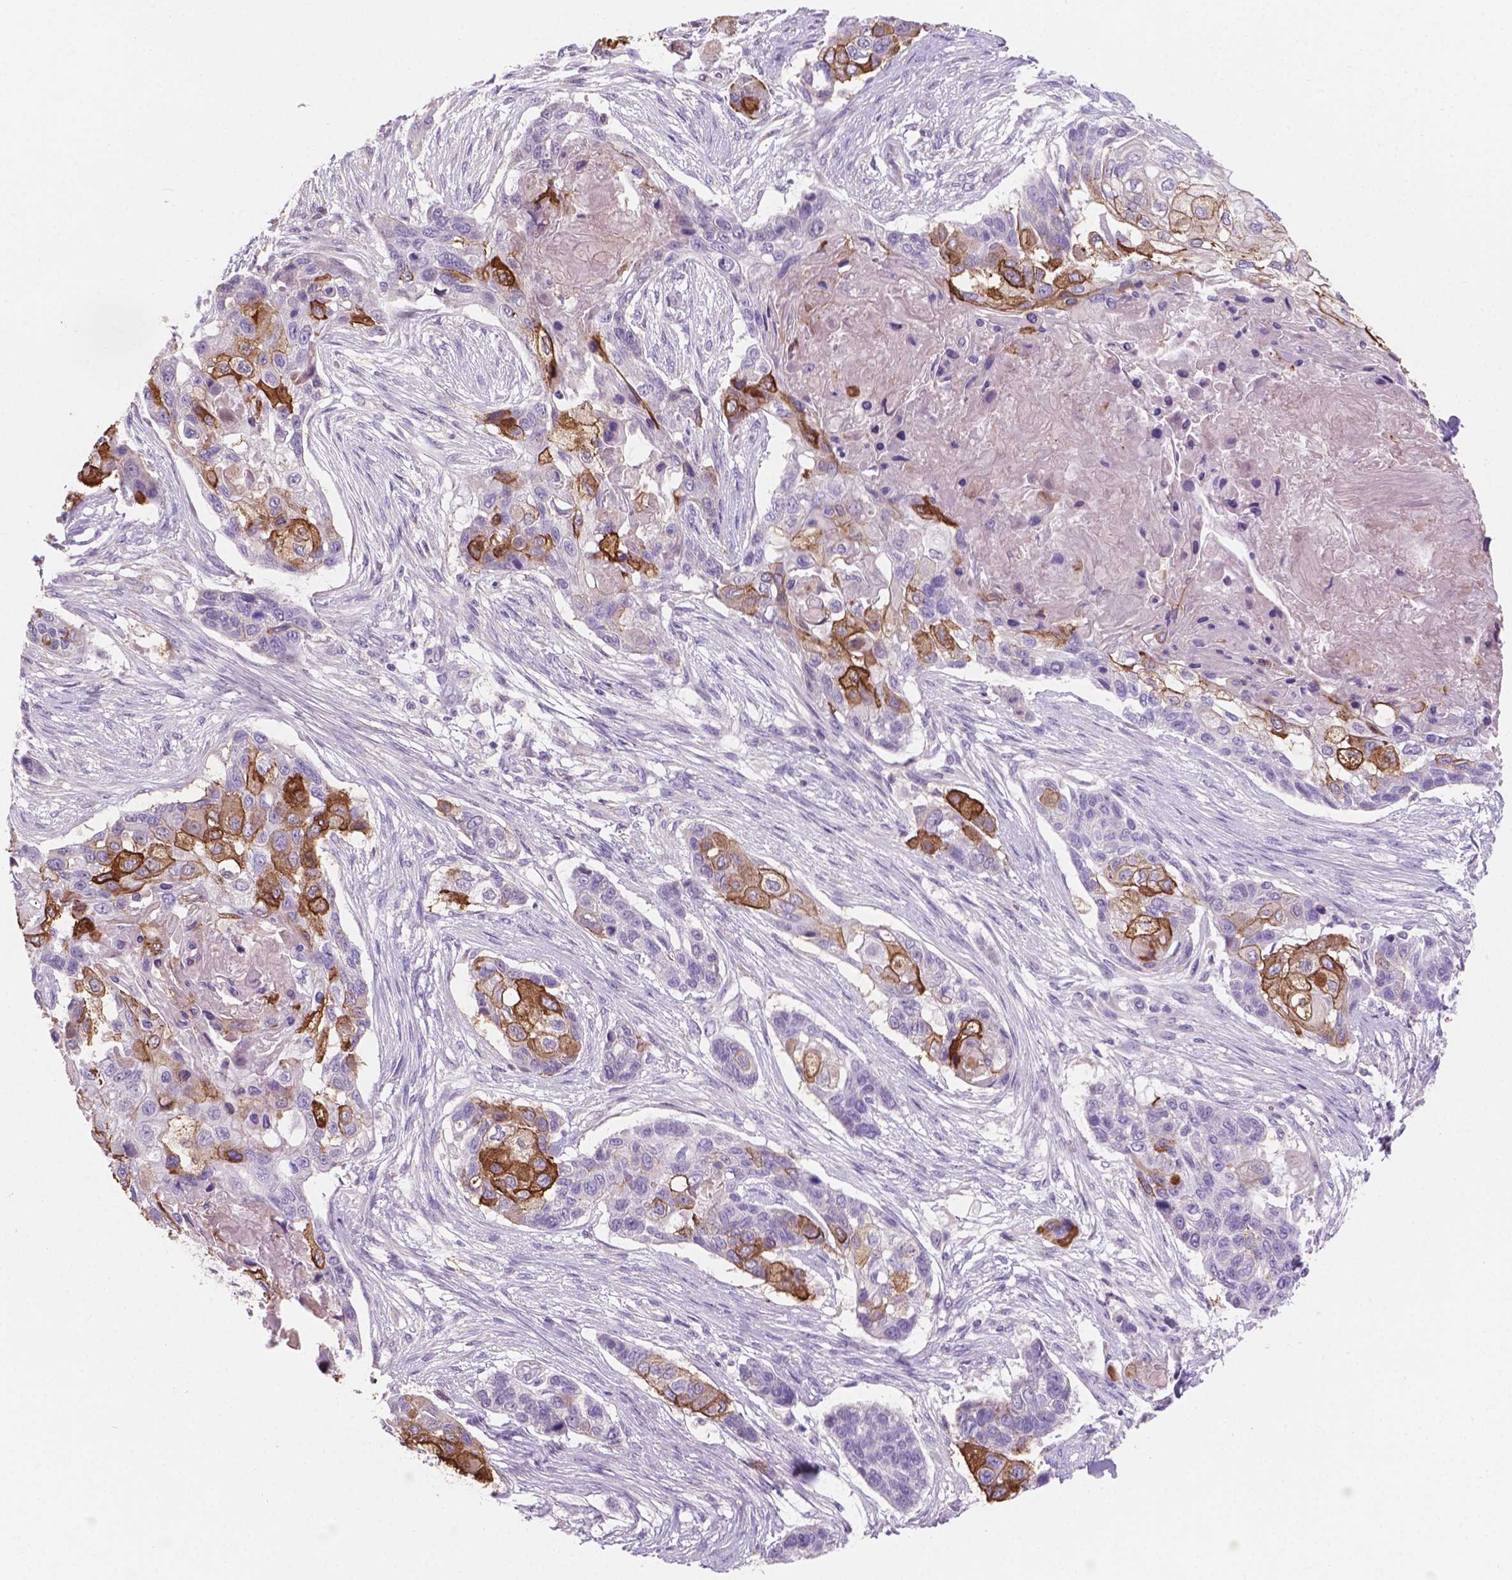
{"staining": {"intensity": "strong", "quantity": "25%-75%", "location": "cytoplasmic/membranous"}, "tissue": "lung cancer", "cell_type": "Tumor cells", "image_type": "cancer", "snomed": [{"axis": "morphology", "description": "Squamous cell carcinoma, NOS"}, {"axis": "topography", "description": "Lung"}], "caption": "Lung cancer was stained to show a protein in brown. There is high levels of strong cytoplasmic/membranous staining in about 25%-75% of tumor cells.", "gene": "SBSN", "patient": {"sex": "male", "age": 69}}